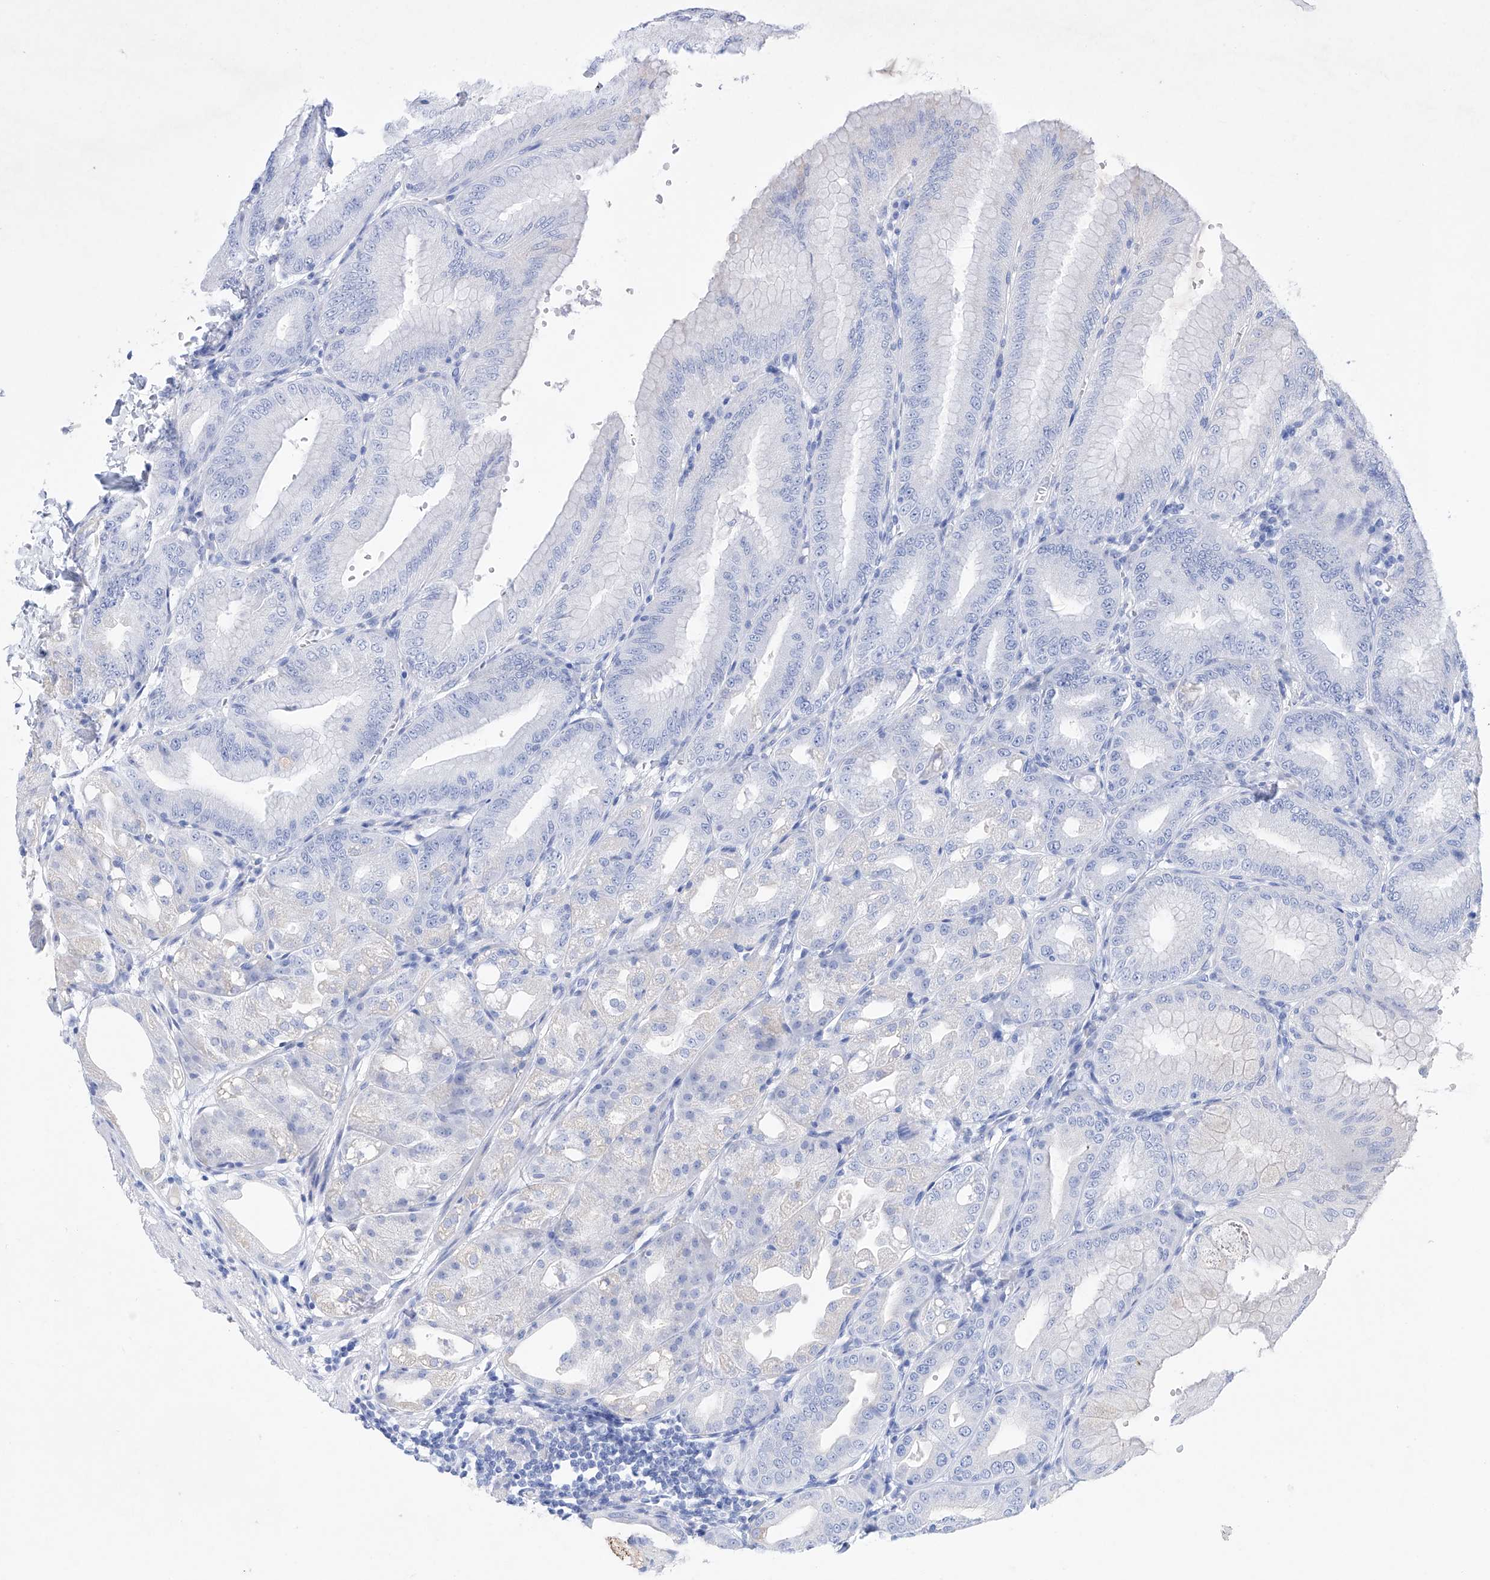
{"staining": {"intensity": "negative", "quantity": "none", "location": "none"}, "tissue": "stomach", "cell_type": "Glandular cells", "image_type": "normal", "snomed": [{"axis": "morphology", "description": "Normal tissue, NOS"}, {"axis": "topography", "description": "Stomach, lower"}], "caption": "DAB immunohistochemical staining of benign human stomach reveals no significant expression in glandular cells.", "gene": "LURAP1", "patient": {"sex": "male", "age": 71}}